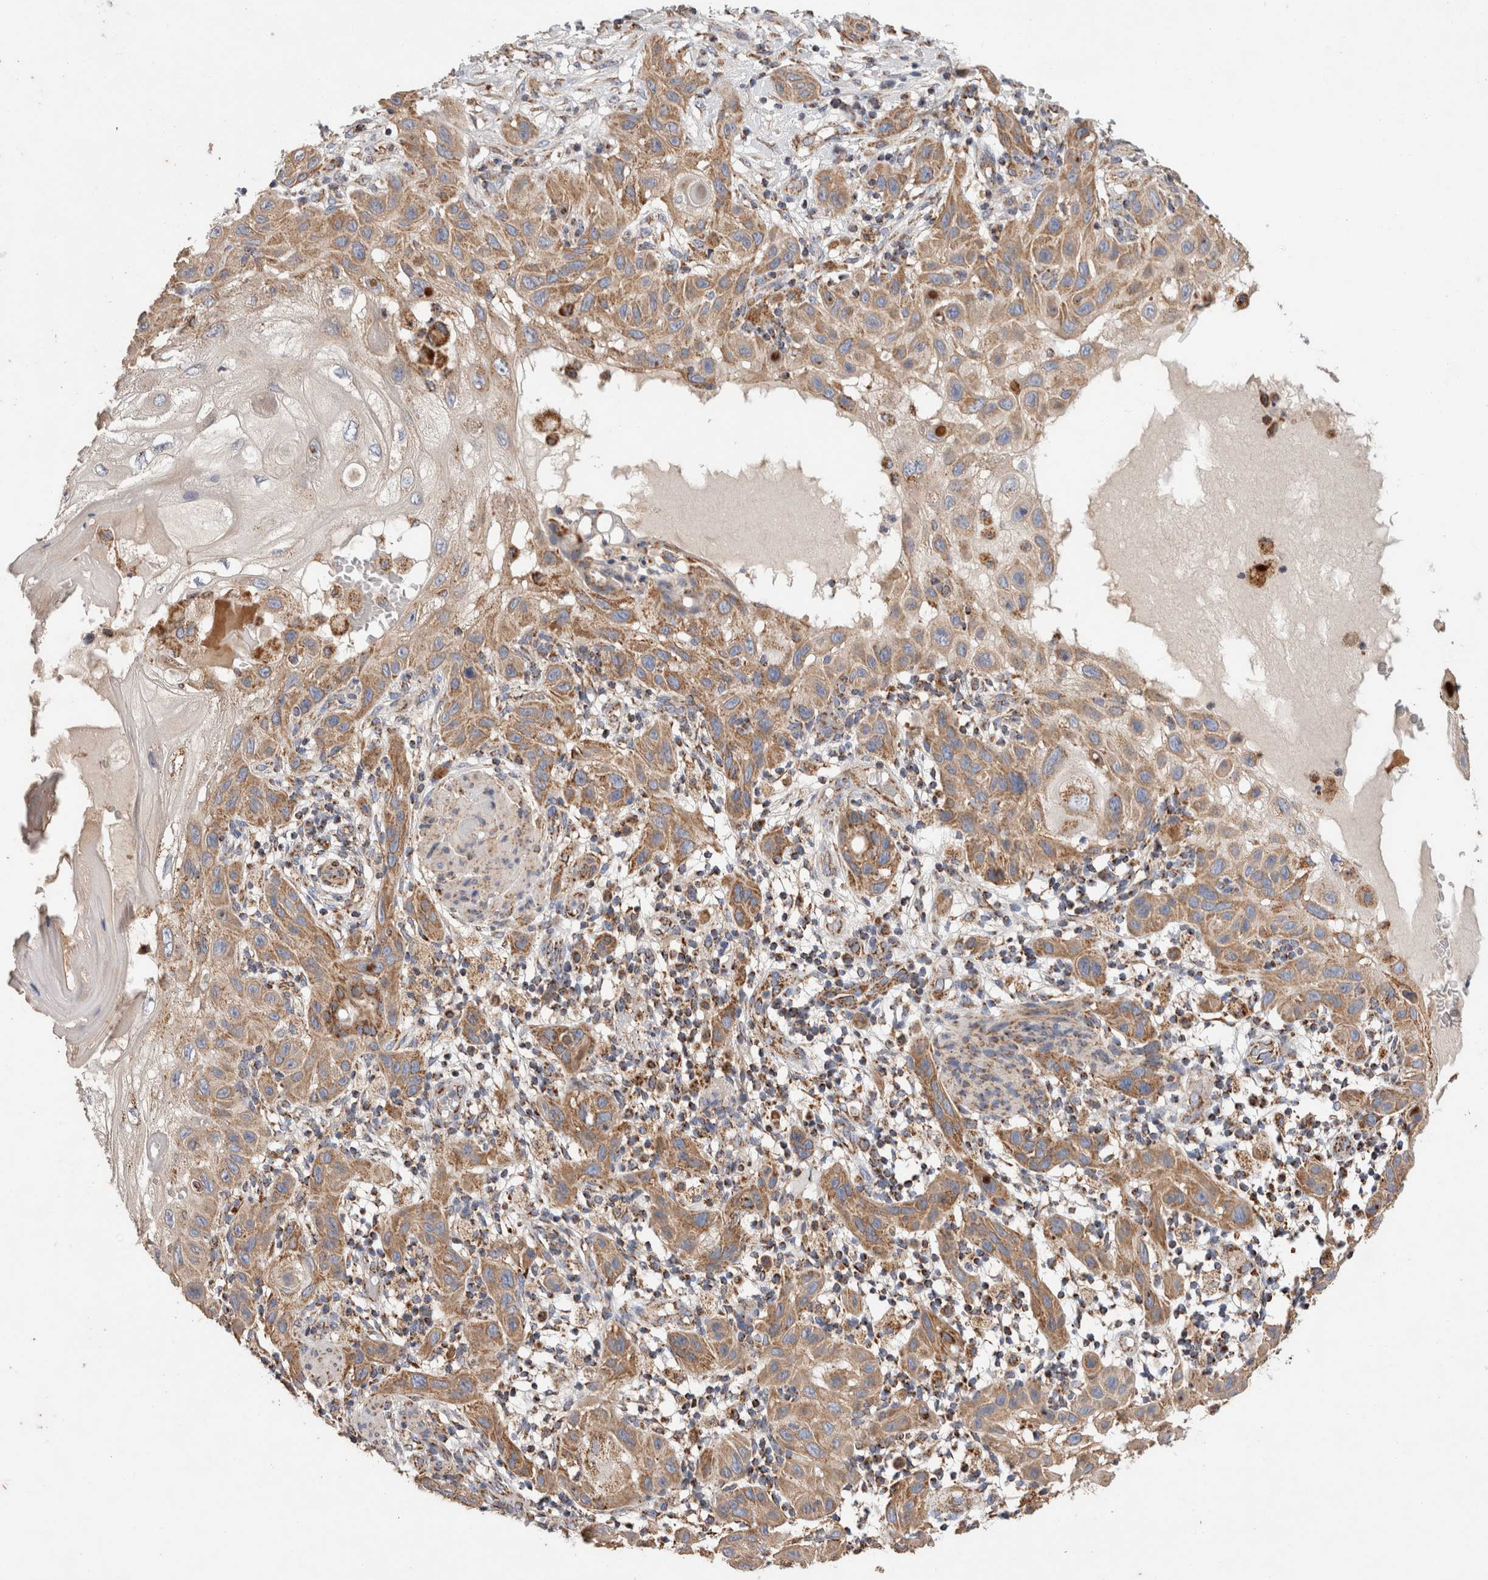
{"staining": {"intensity": "moderate", "quantity": ">75%", "location": "cytoplasmic/membranous"}, "tissue": "skin cancer", "cell_type": "Tumor cells", "image_type": "cancer", "snomed": [{"axis": "morphology", "description": "Squamous cell carcinoma, NOS"}, {"axis": "topography", "description": "Skin"}], "caption": "Protein analysis of squamous cell carcinoma (skin) tissue displays moderate cytoplasmic/membranous positivity in approximately >75% of tumor cells.", "gene": "IARS2", "patient": {"sex": "female", "age": 96}}